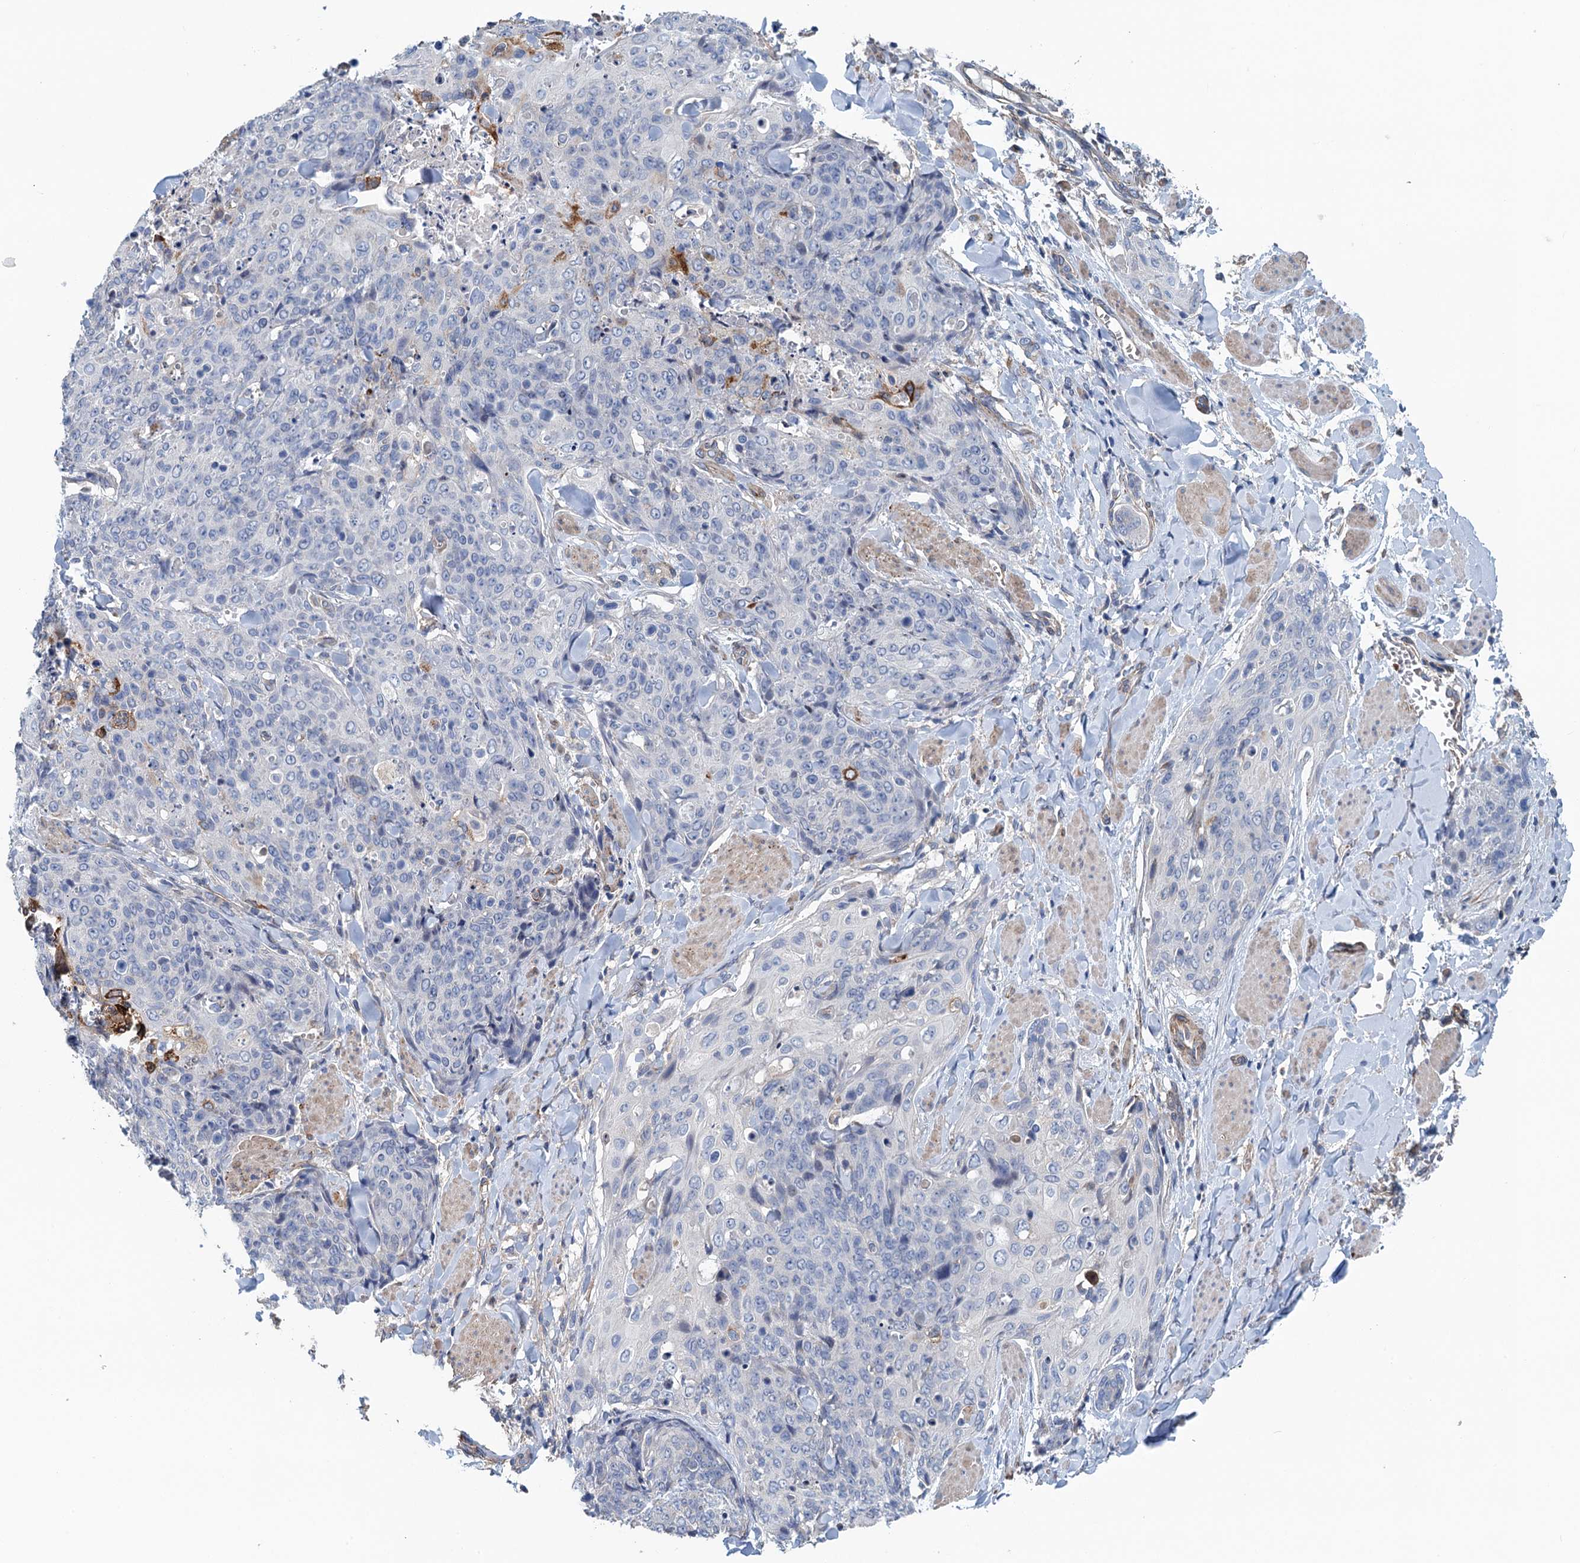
{"staining": {"intensity": "negative", "quantity": "none", "location": "none"}, "tissue": "skin cancer", "cell_type": "Tumor cells", "image_type": "cancer", "snomed": [{"axis": "morphology", "description": "Squamous cell carcinoma, NOS"}, {"axis": "topography", "description": "Skin"}, {"axis": "topography", "description": "Vulva"}], "caption": "DAB immunohistochemical staining of human skin cancer demonstrates no significant expression in tumor cells.", "gene": "RSAD2", "patient": {"sex": "female", "age": 85}}